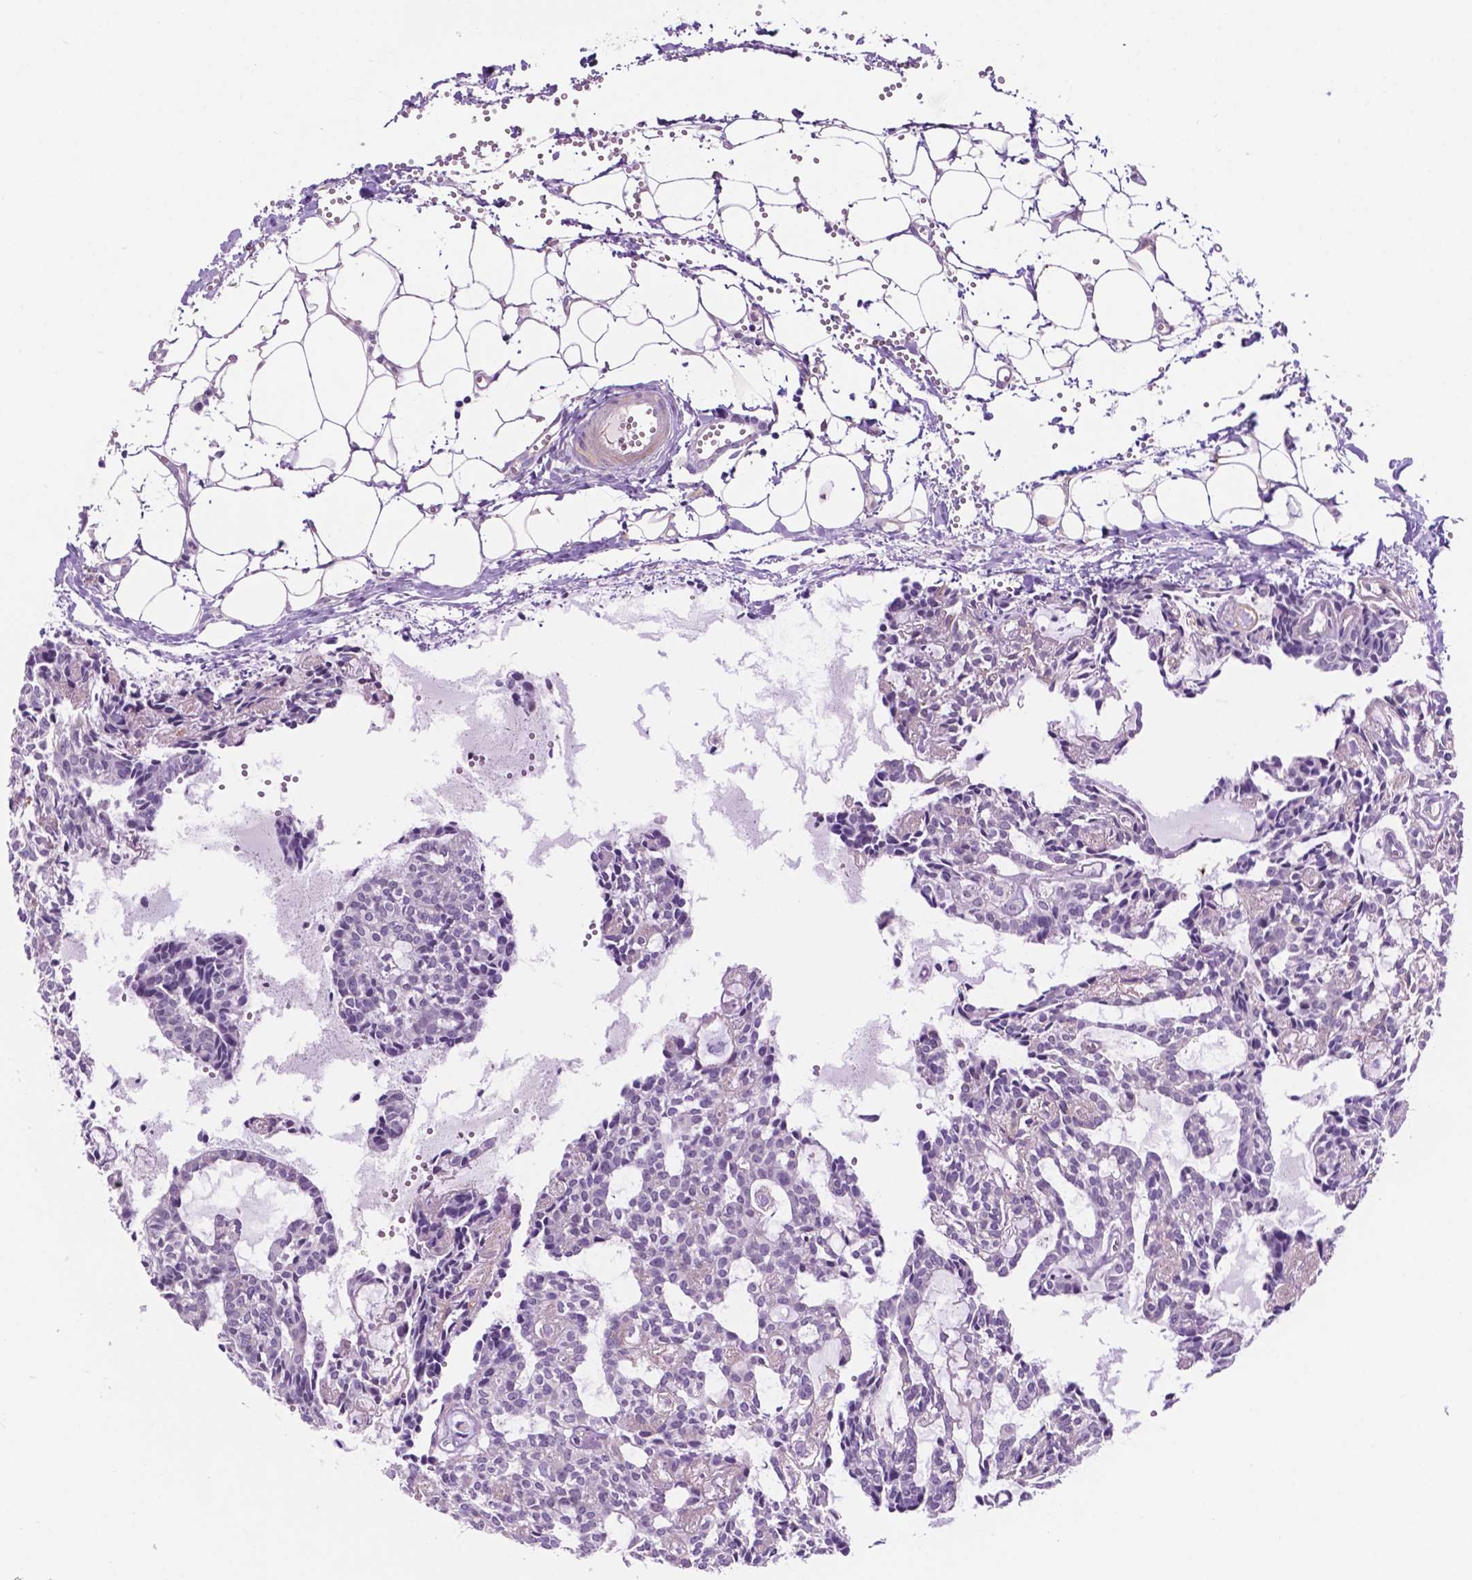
{"staining": {"intensity": "negative", "quantity": "none", "location": "none"}, "tissue": "head and neck cancer", "cell_type": "Tumor cells", "image_type": "cancer", "snomed": [{"axis": "morphology", "description": "Adenocarcinoma, NOS"}, {"axis": "topography", "description": "Head-Neck"}], "caption": "Immunohistochemical staining of human head and neck adenocarcinoma shows no significant staining in tumor cells. (Stains: DAB IHC with hematoxylin counter stain, Microscopy: brightfield microscopy at high magnification).", "gene": "ACY3", "patient": {"sex": "female", "age": 62}}